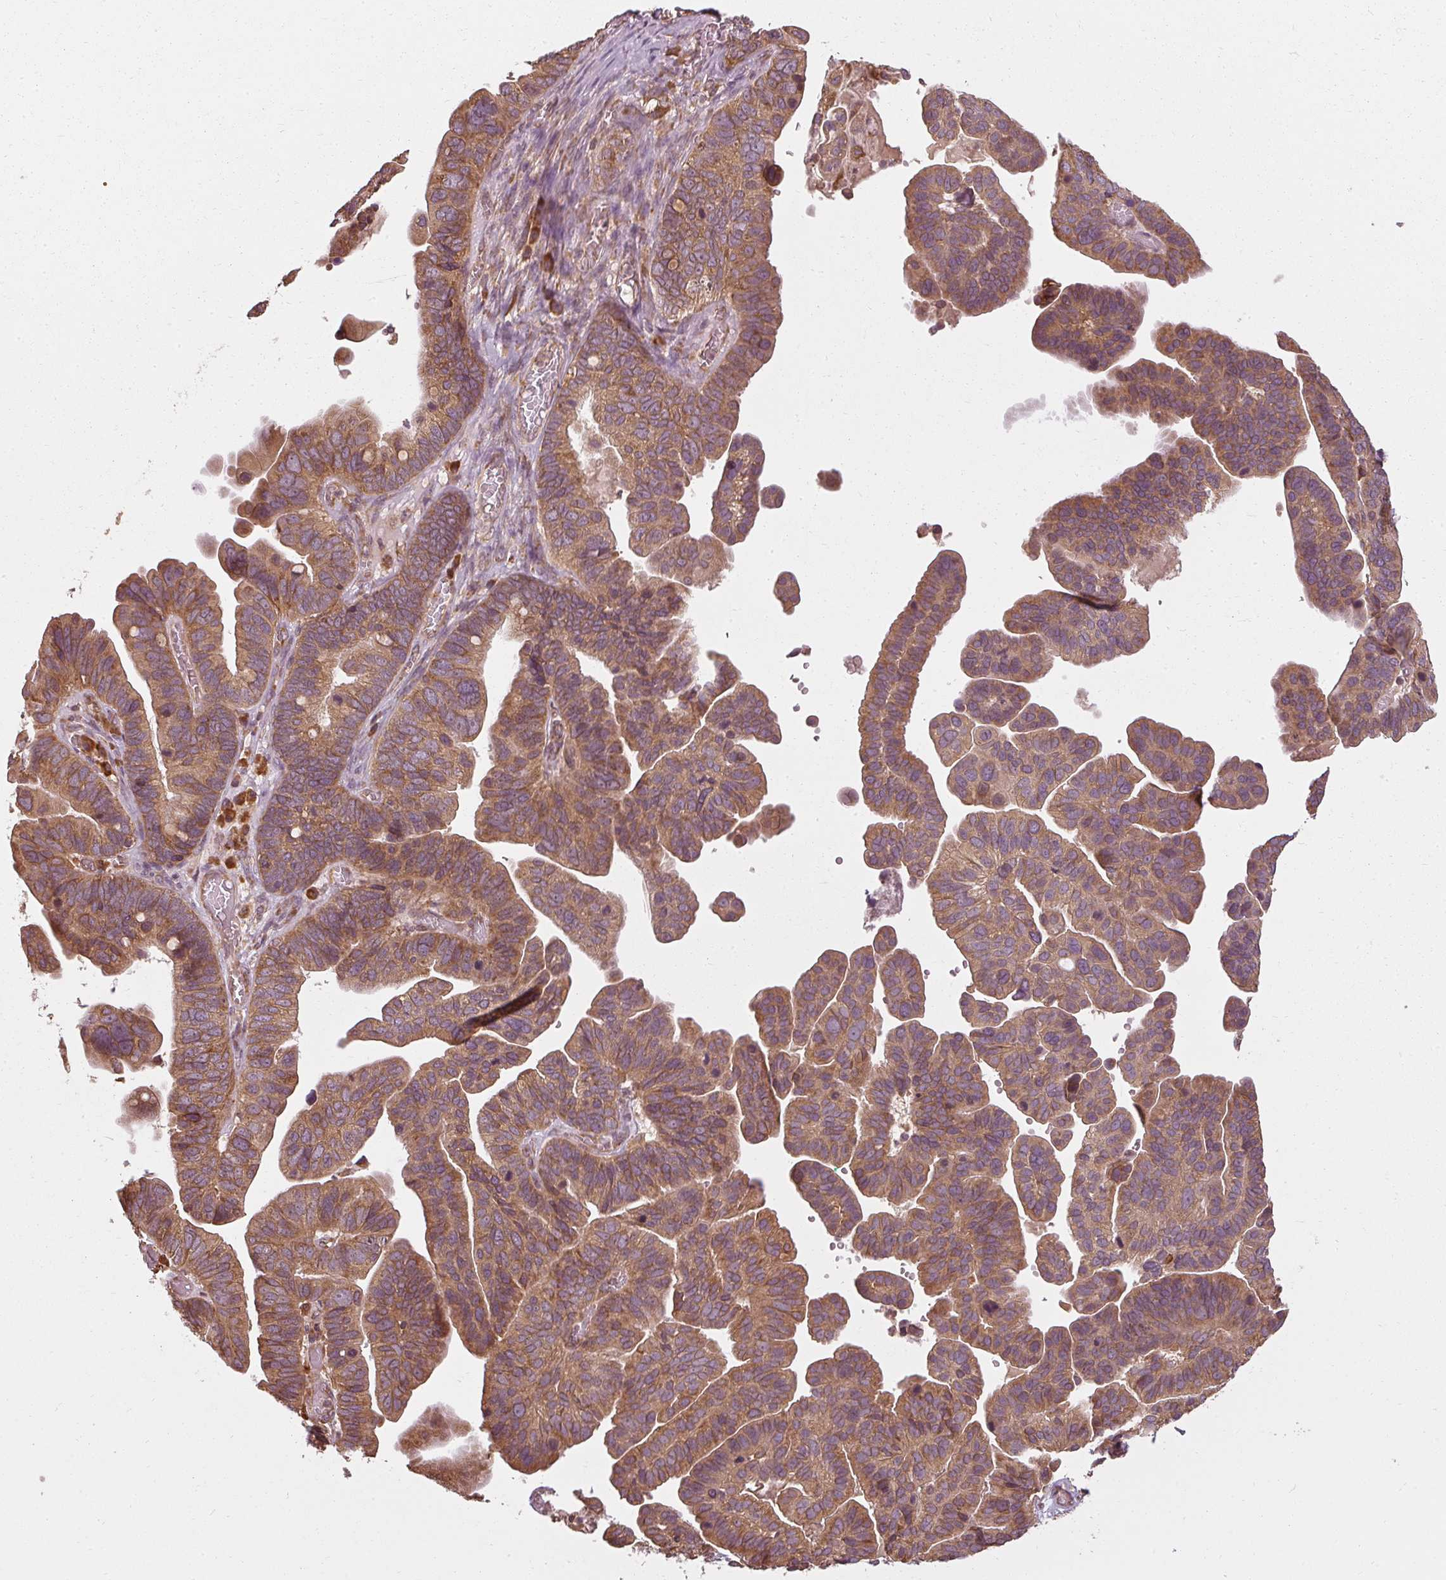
{"staining": {"intensity": "moderate", "quantity": ">75%", "location": "cytoplasmic/membranous"}, "tissue": "ovarian cancer", "cell_type": "Tumor cells", "image_type": "cancer", "snomed": [{"axis": "morphology", "description": "Cystadenocarcinoma, serous, NOS"}, {"axis": "topography", "description": "Ovary"}], "caption": "Ovarian serous cystadenocarcinoma stained for a protein (brown) demonstrates moderate cytoplasmic/membranous positive staining in approximately >75% of tumor cells.", "gene": "RPL24", "patient": {"sex": "female", "age": 56}}